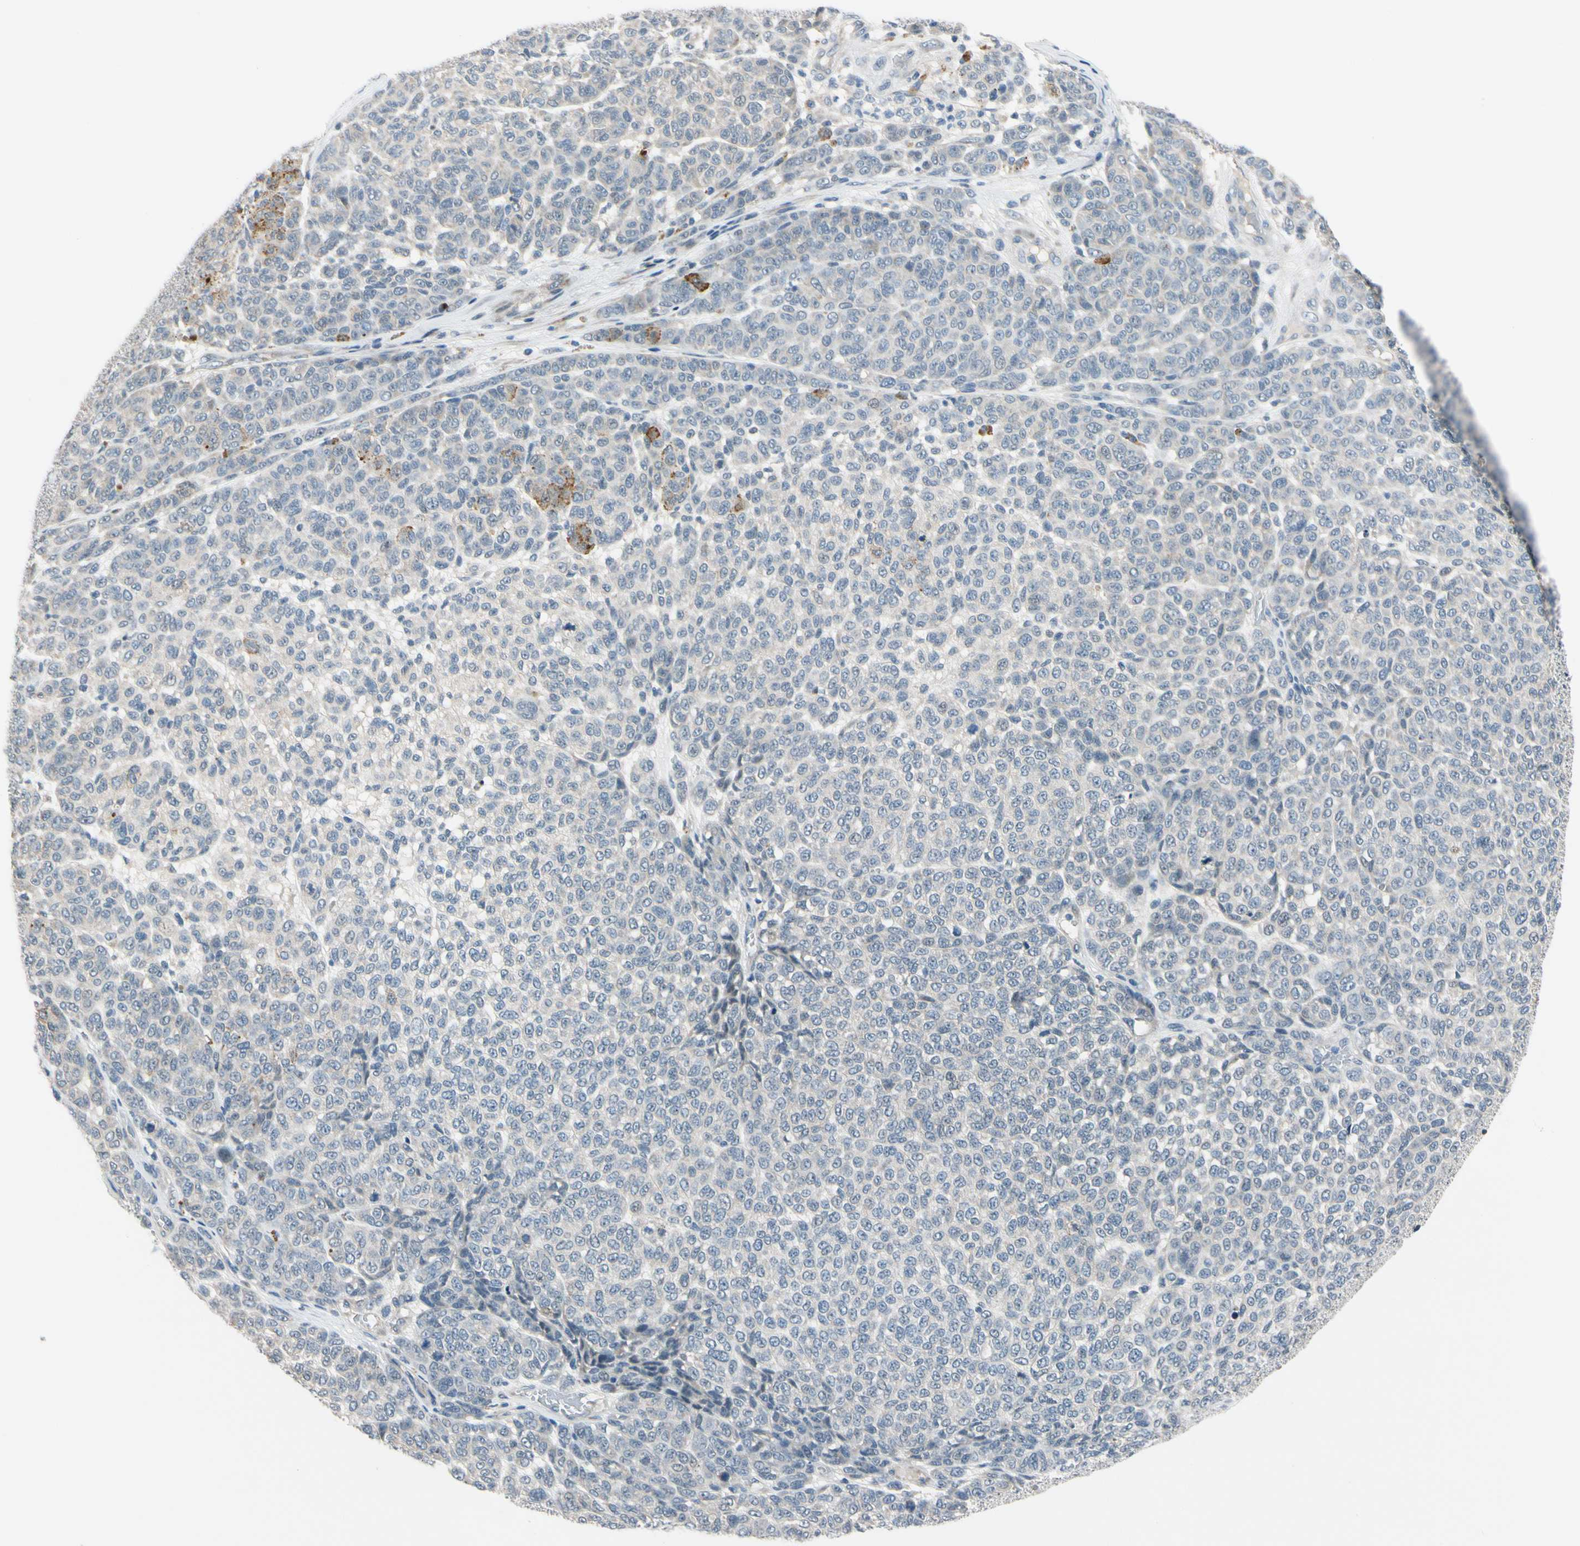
{"staining": {"intensity": "negative", "quantity": "none", "location": "none"}, "tissue": "melanoma", "cell_type": "Tumor cells", "image_type": "cancer", "snomed": [{"axis": "morphology", "description": "Malignant melanoma, NOS"}, {"axis": "topography", "description": "Skin"}], "caption": "Tumor cells show no significant protein expression in melanoma.", "gene": "SLC27A6", "patient": {"sex": "male", "age": 59}}